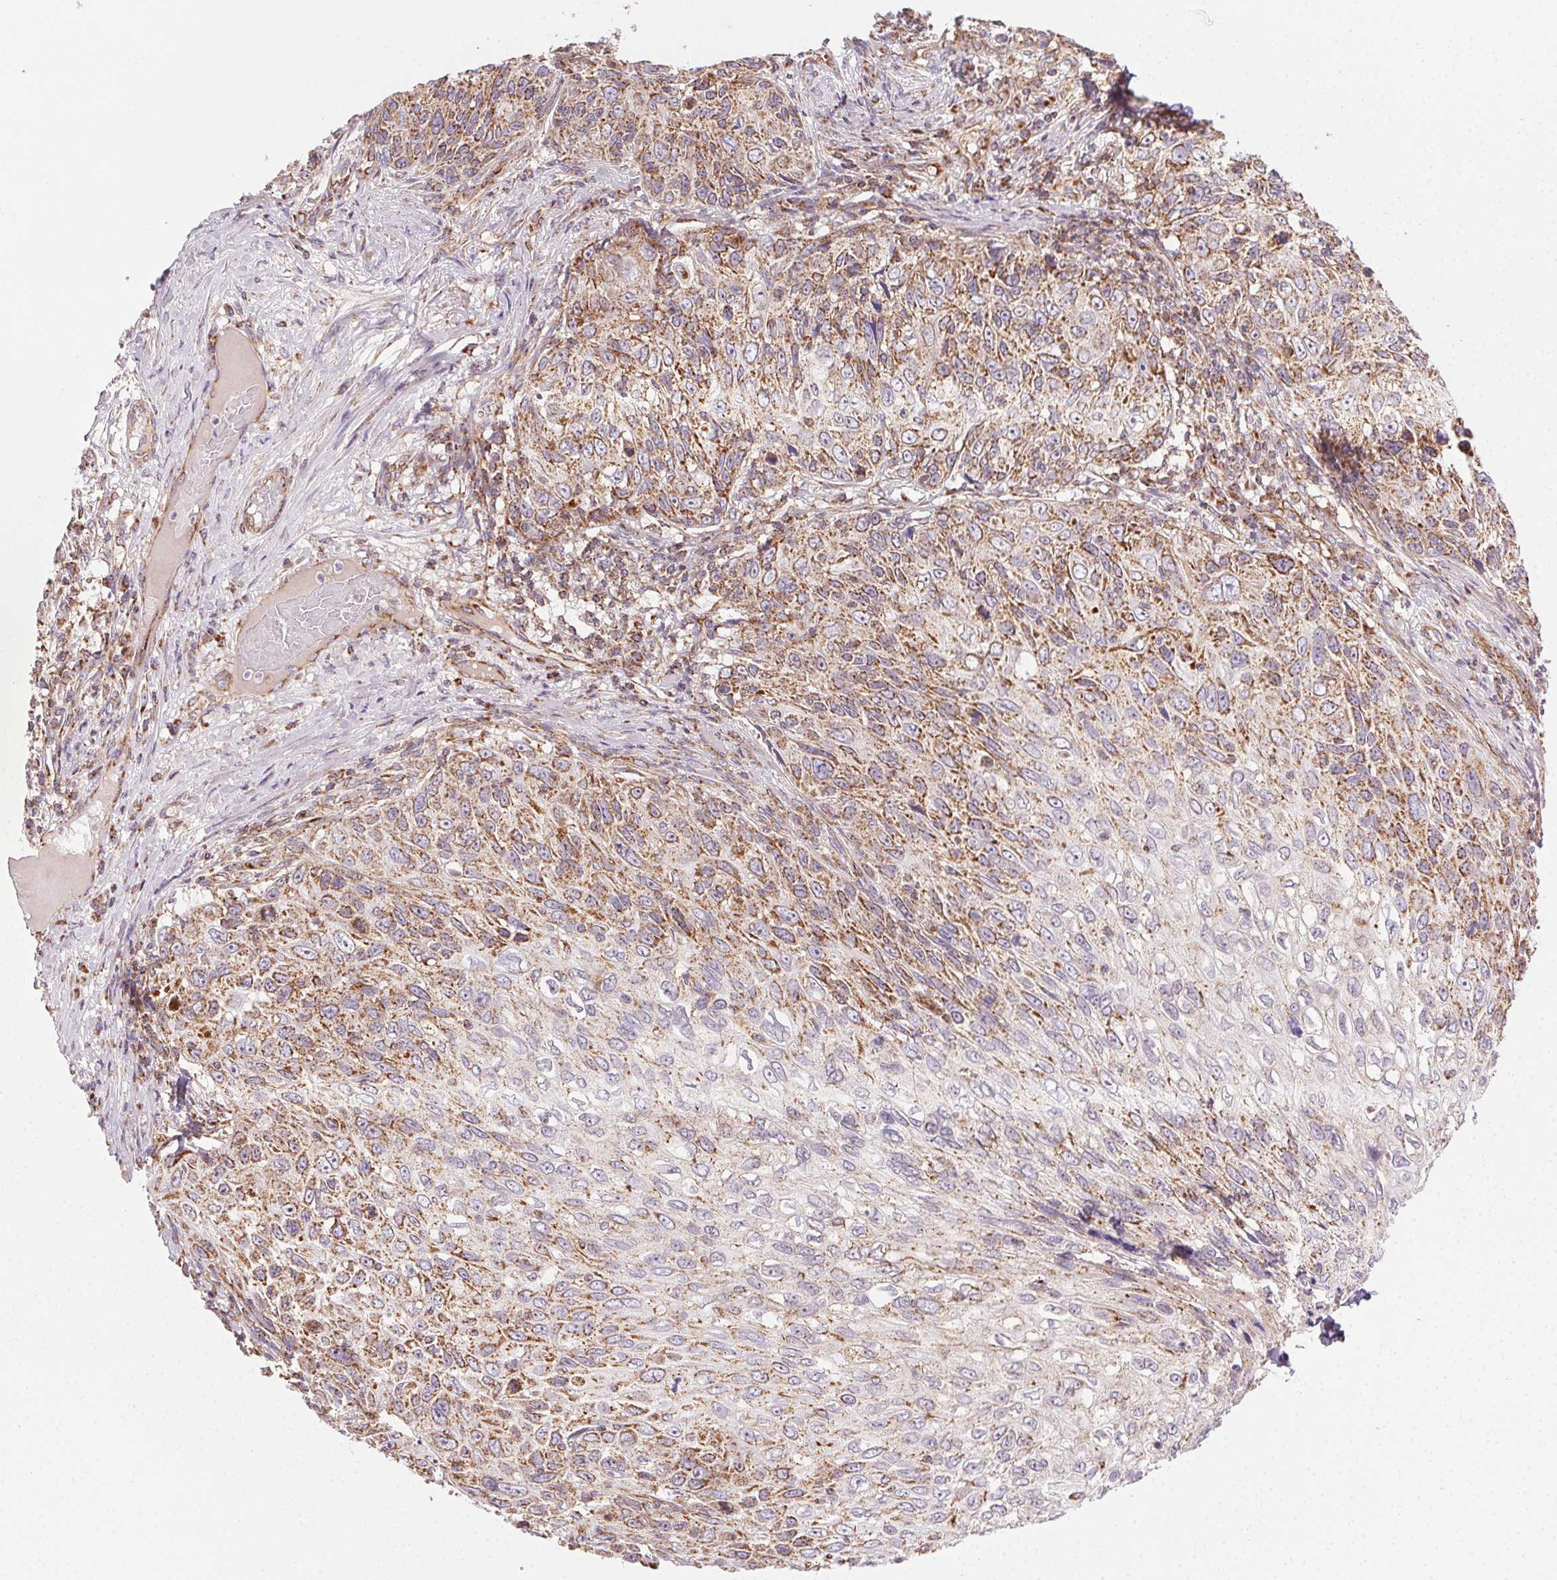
{"staining": {"intensity": "moderate", "quantity": ">75%", "location": "cytoplasmic/membranous"}, "tissue": "skin cancer", "cell_type": "Tumor cells", "image_type": "cancer", "snomed": [{"axis": "morphology", "description": "Squamous cell carcinoma, NOS"}, {"axis": "topography", "description": "Skin"}], "caption": "A micrograph showing moderate cytoplasmic/membranous positivity in approximately >75% of tumor cells in skin cancer (squamous cell carcinoma), as visualized by brown immunohistochemical staining.", "gene": "CLPB", "patient": {"sex": "male", "age": 92}}